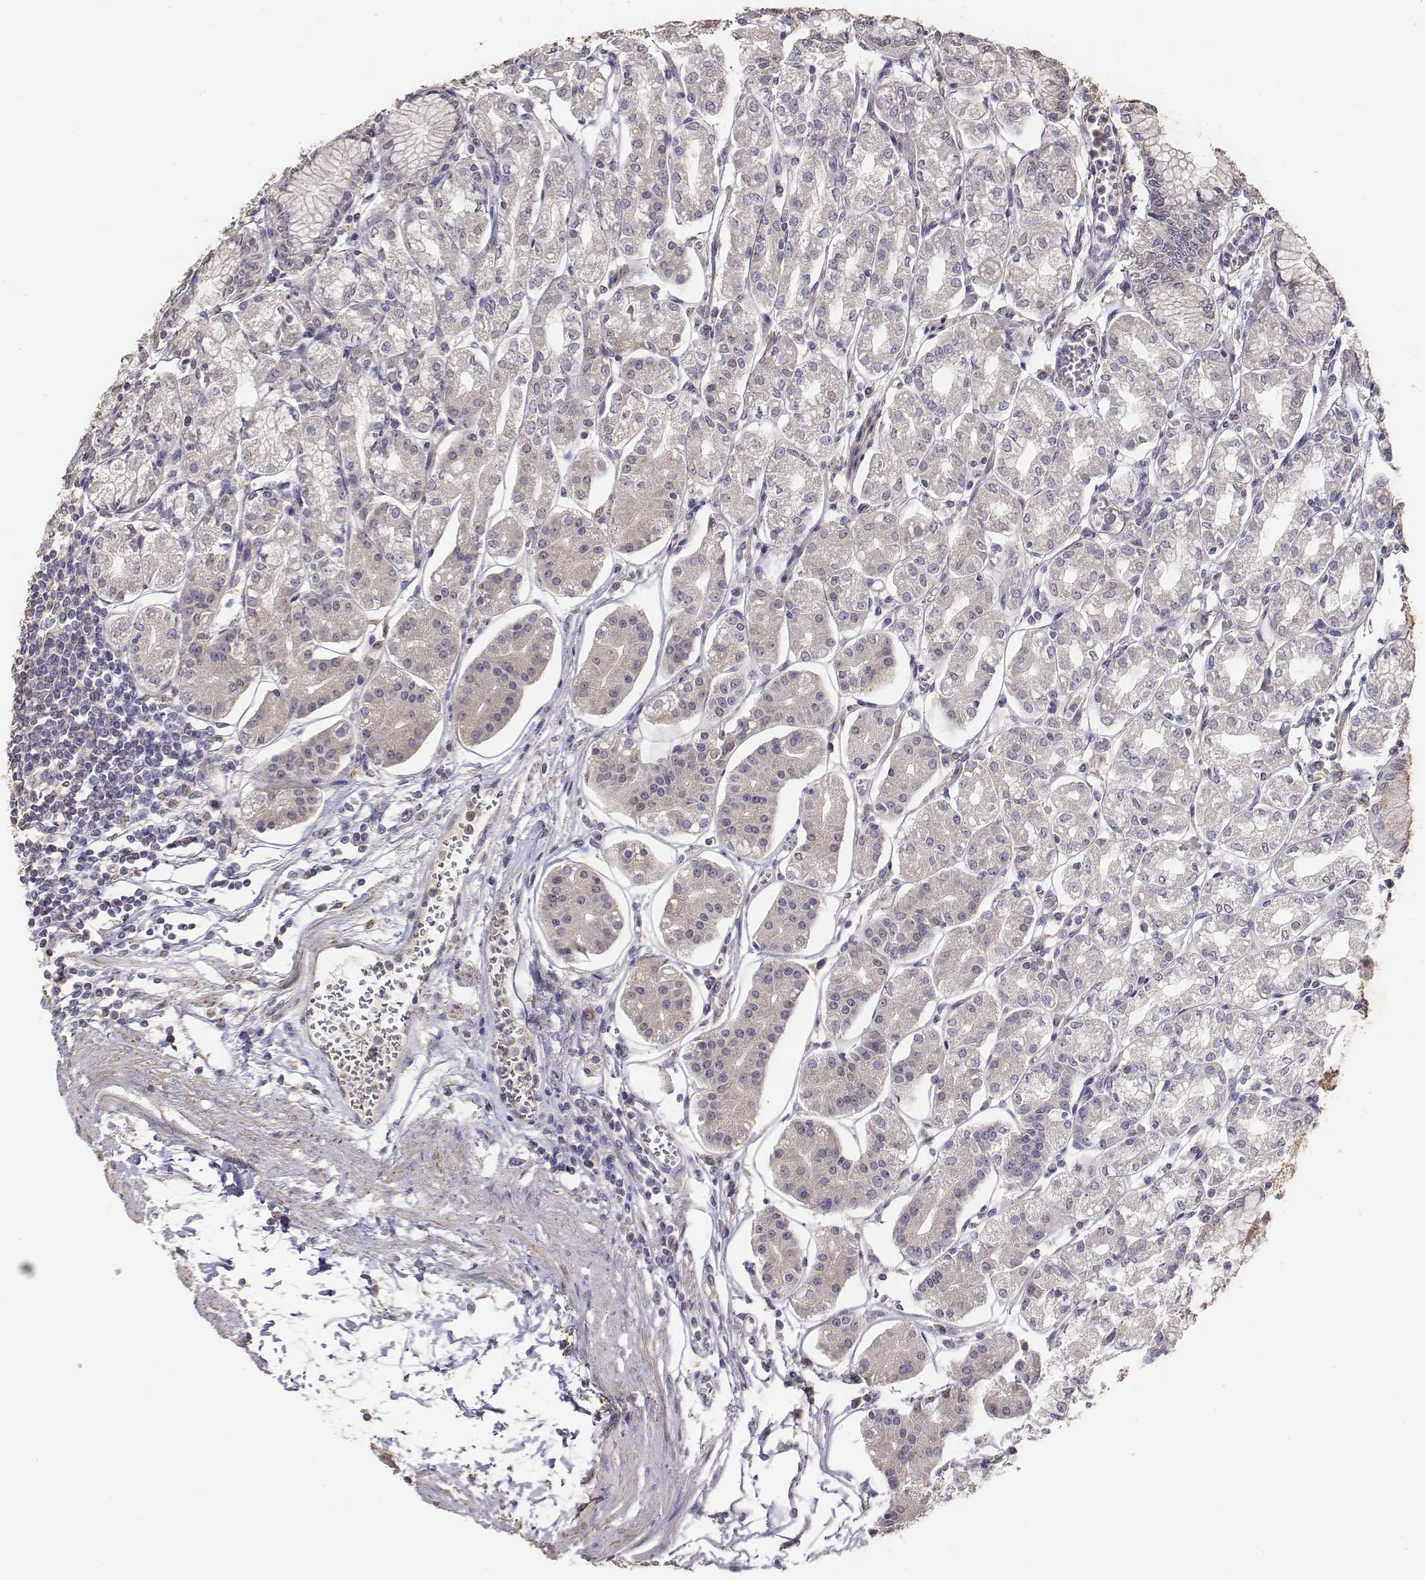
{"staining": {"intensity": "negative", "quantity": "none", "location": "none"}, "tissue": "stomach", "cell_type": "Glandular cells", "image_type": "normal", "snomed": [{"axis": "morphology", "description": "Normal tissue, NOS"}, {"axis": "topography", "description": "Skeletal muscle"}, {"axis": "topography", "description": "Stomach"}], "caption": "This image is of normal stomach stained with immunohistochemistry to label a protein in brown with the nuclei are counter-stained blue. There is no expression in glandular cells. (Immunohistochemistry, brightfield microscopy, high magnification).", "gene": "AP1B1", "patient": {"sex": "female", "age": 57}}